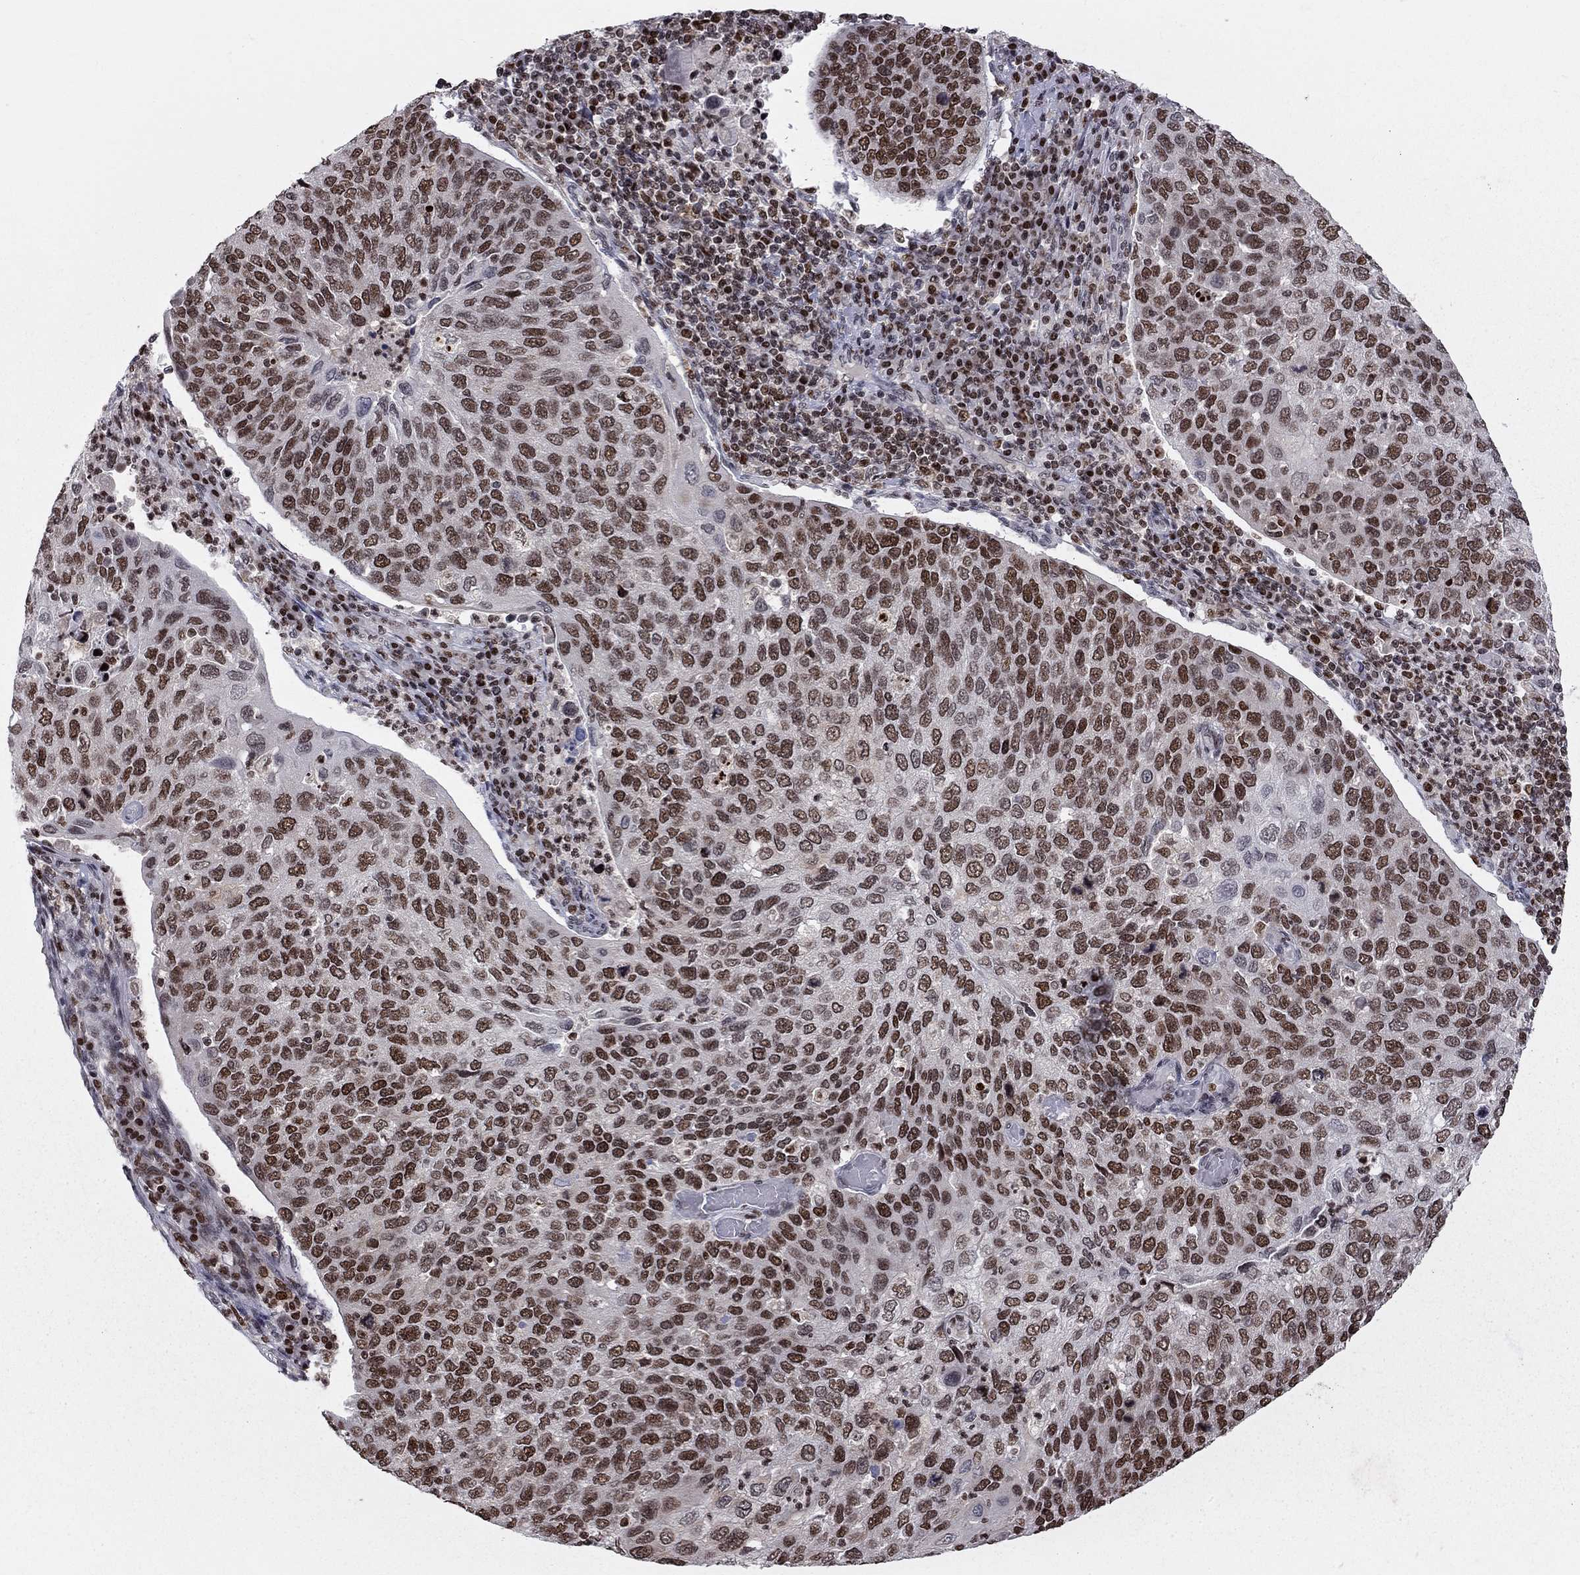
{"staining": {"intensity": "strong", "quantity": ">75%", "location": "nuclear"}, "tissue": "cervical cancer", "cell_type": "Tumor cells", "image_type": "cancer", "snomed": [{"axis": "morphology", "description": "Squamous cell carcinoma, NOS"}, {"axis": "topography", "description": "Cervix"}], "caption": "High-power microscopy captured an immunohistochemistry photomicrograph of cervical cancer (squamous cell carcinoma), revealing strong nuclear staining in approximately >75% of tumor cells.", "gene": "RNASEH2C", "patient": {"sex": "female", "age": 54}}